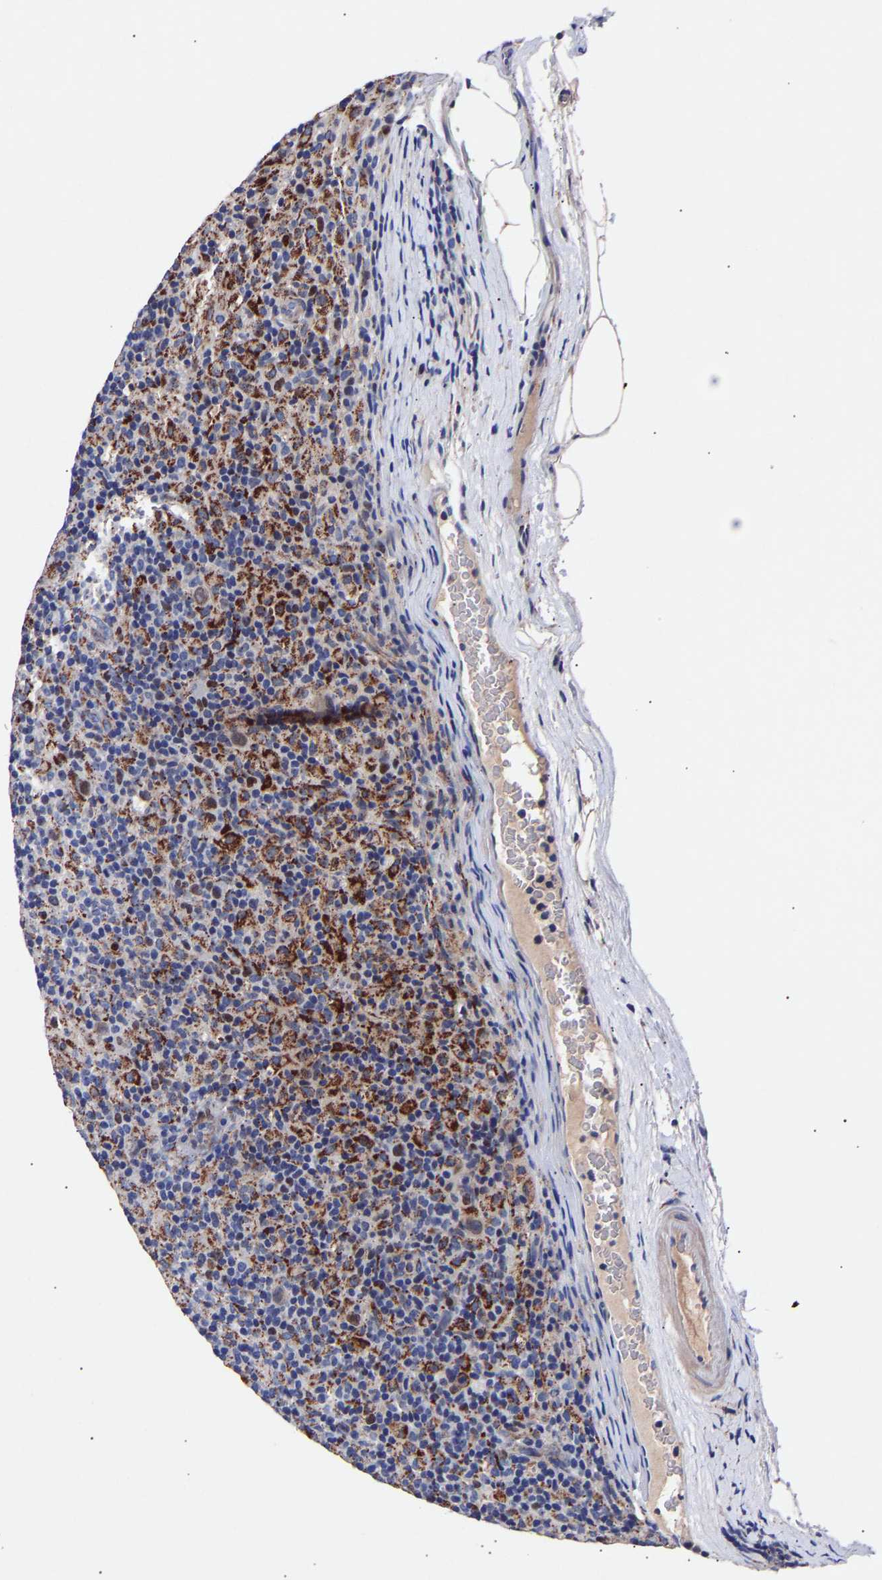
{"staining": {"intensity": "moderate", "quantity": "25%-75%", "location": "cytoplasmic/membranous,nuclear"}, "tissue": "lymphoma", "cell_type": "Tumor cells", "image_type": "cancer", "snomed": [{"axis": "morphology", "description": "Hodgkin's disease, NOS"}, {"axis": "topography", "description": "Lymph node"}], "caption": "Lymphoma was stained to show a protein in brown. There is medium levels of moderate cytoplasmic/membranous and nuclear staining in about 25%-75% of tumor cells.", "gene": "SEM1", "patient": {"sex": "male", "age": 70}}